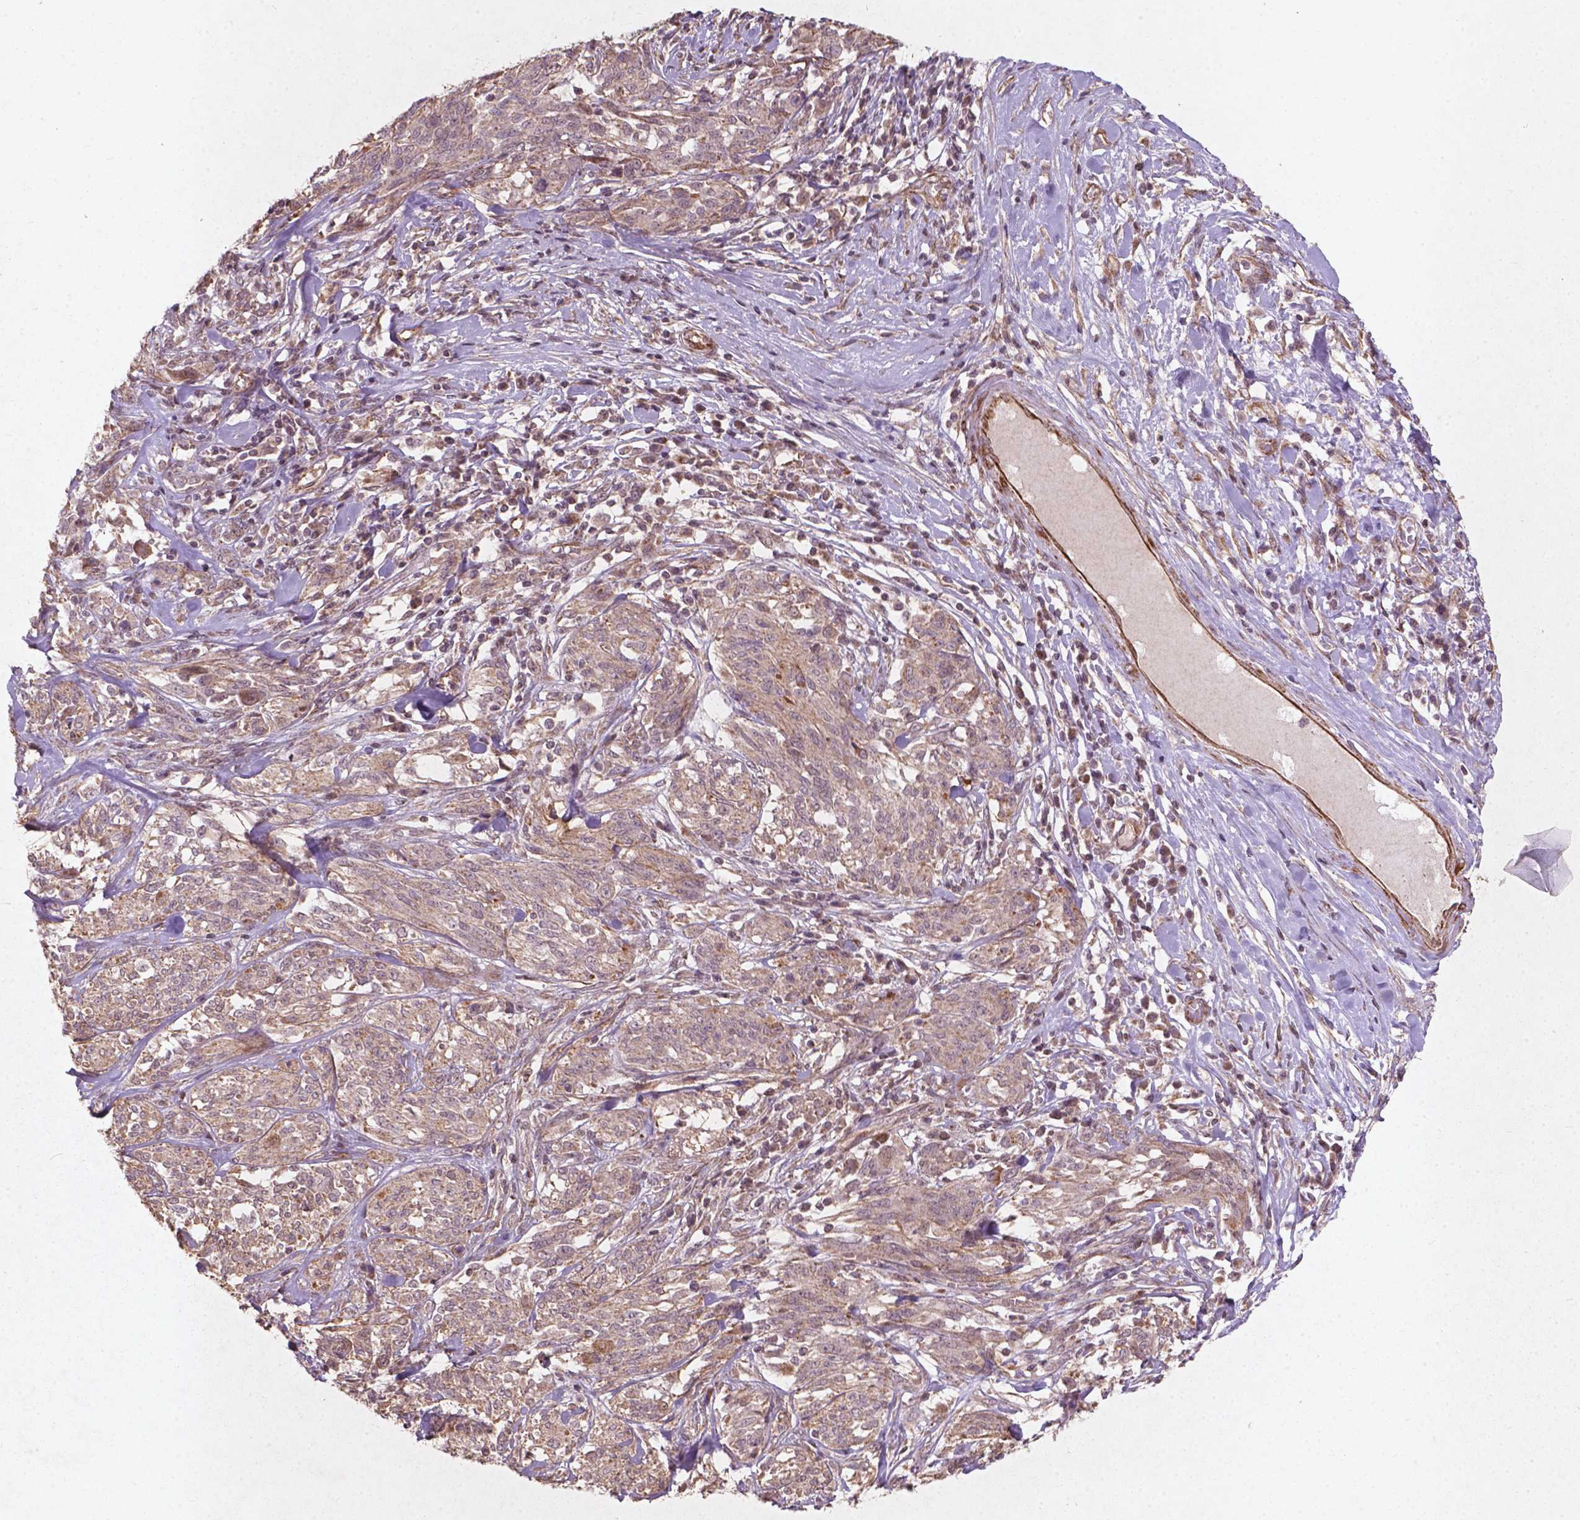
{"staining": {"intensity": "weak", "quantity": ">75%", "location": "cytoplasmic/membranous"}, "tissue": "melanoma", "cell_type": "Tumor cells", "image_type": "cancer", "snomed": [{"axis": "morphology", "description": "Malignant melanoma, NOS"}, {"axis": "topography", "description": "Skin"}], "caption": "A brown stain labels weak cytoplasmic/membranous expression of a protein in human malignant melanoma tumor cells. (DAB (3,3'-diaminobenzidine) = brown stain, brightfield microscopy at high magnification).", "gene": "SMAD2", "patient": {"sex": "female", "age": 91}}